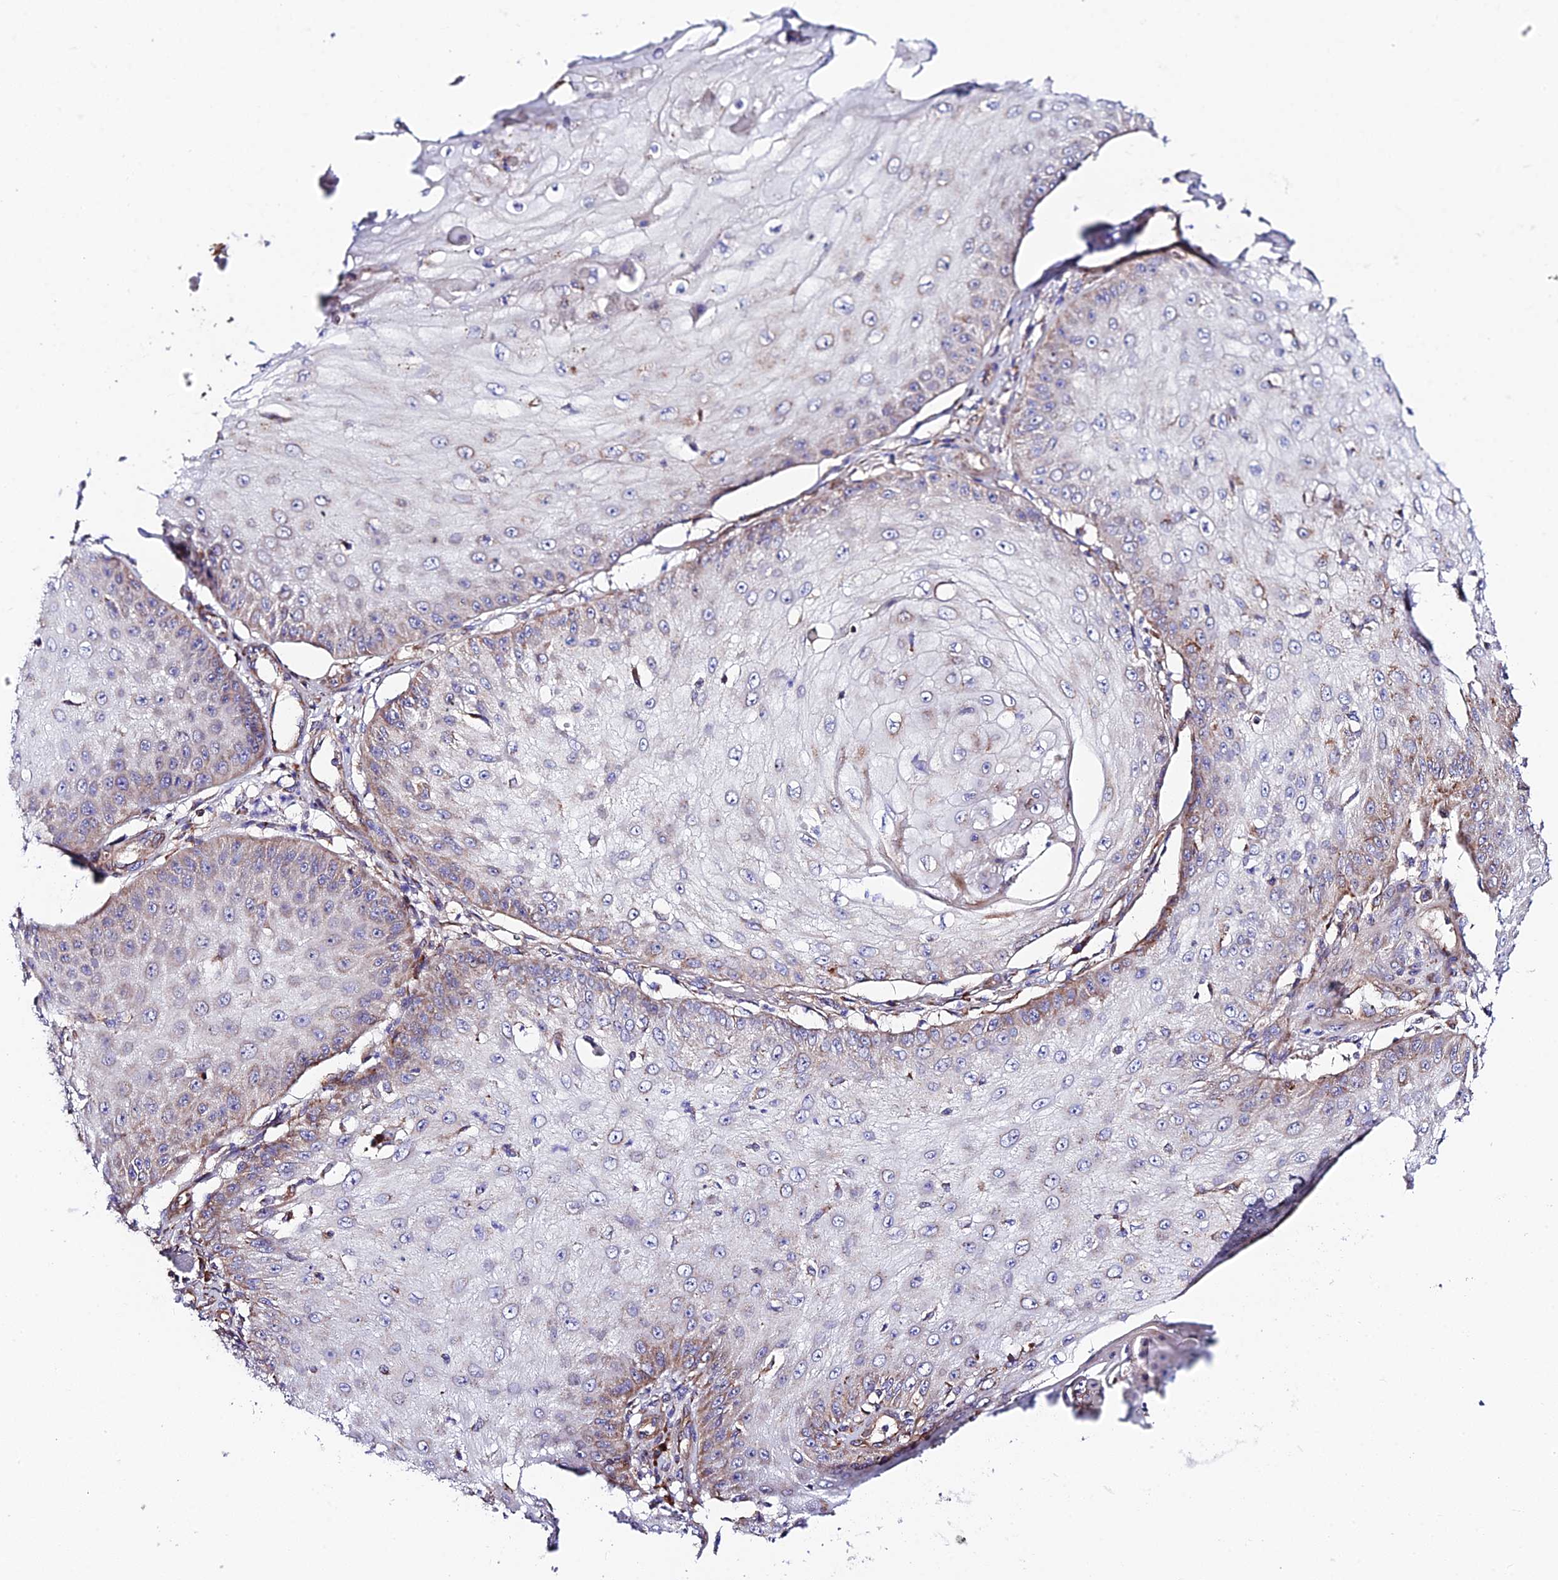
{"staining": {"intensity": "weak", "quantity": "<25%", "location": "cytoplasmic/membranous"}, "tissue": "skin cancer", "cell_type": "Tumor cells", "image_type": "cancer", "snomed": [{"axis": "morphology", "description": "Squamous cell carcinoma, NOS"}, {"axis": "topography", "description": "Skin"}], "caption": "Photomicrograph shows no significant protein expression in tumor cells of squamous cell carcinoma (skin).", "gene": "VPS13C", "patient": {"sex": "male", "age": 70}}